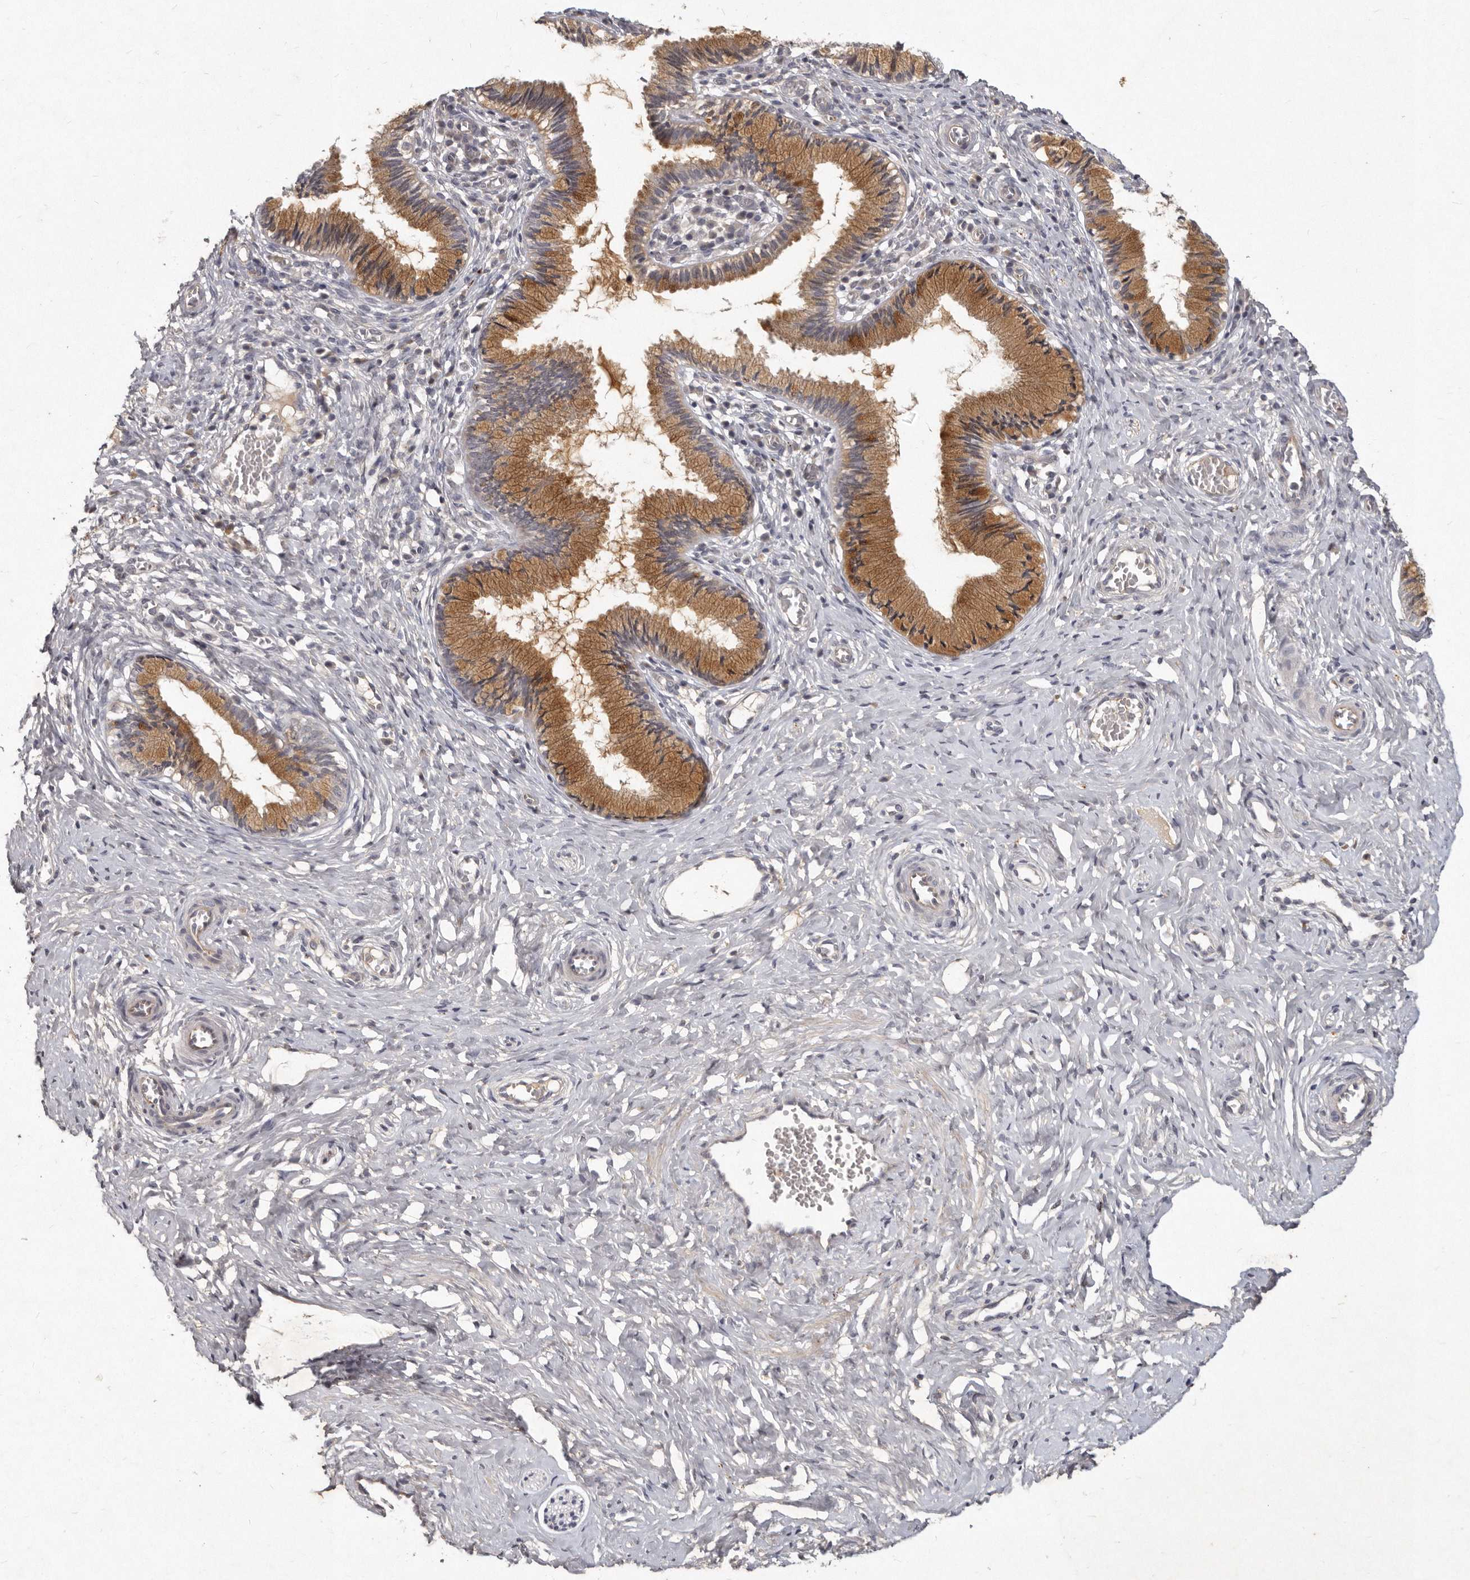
{"staining": {"intensity": "strong", "quantity": ">75%", "location": "cytoplasmic/membranous"}, "tissue": "cervix", "cell_type": "Glandular cells", "image_type": "normal", "snomed": [{"axis": "morphology", "description": "Normal tissue, NOS"}, {"axis": "topography", "description": "Cervix"}], "caption": "Cervix stained with immunohistochemistry (IHC) shows strong cytoplasmic/membranous staining in approximately >75% of glandular cells.", "gene": "SLC22A1", "patient": {"sex": "female", "age": 27}}